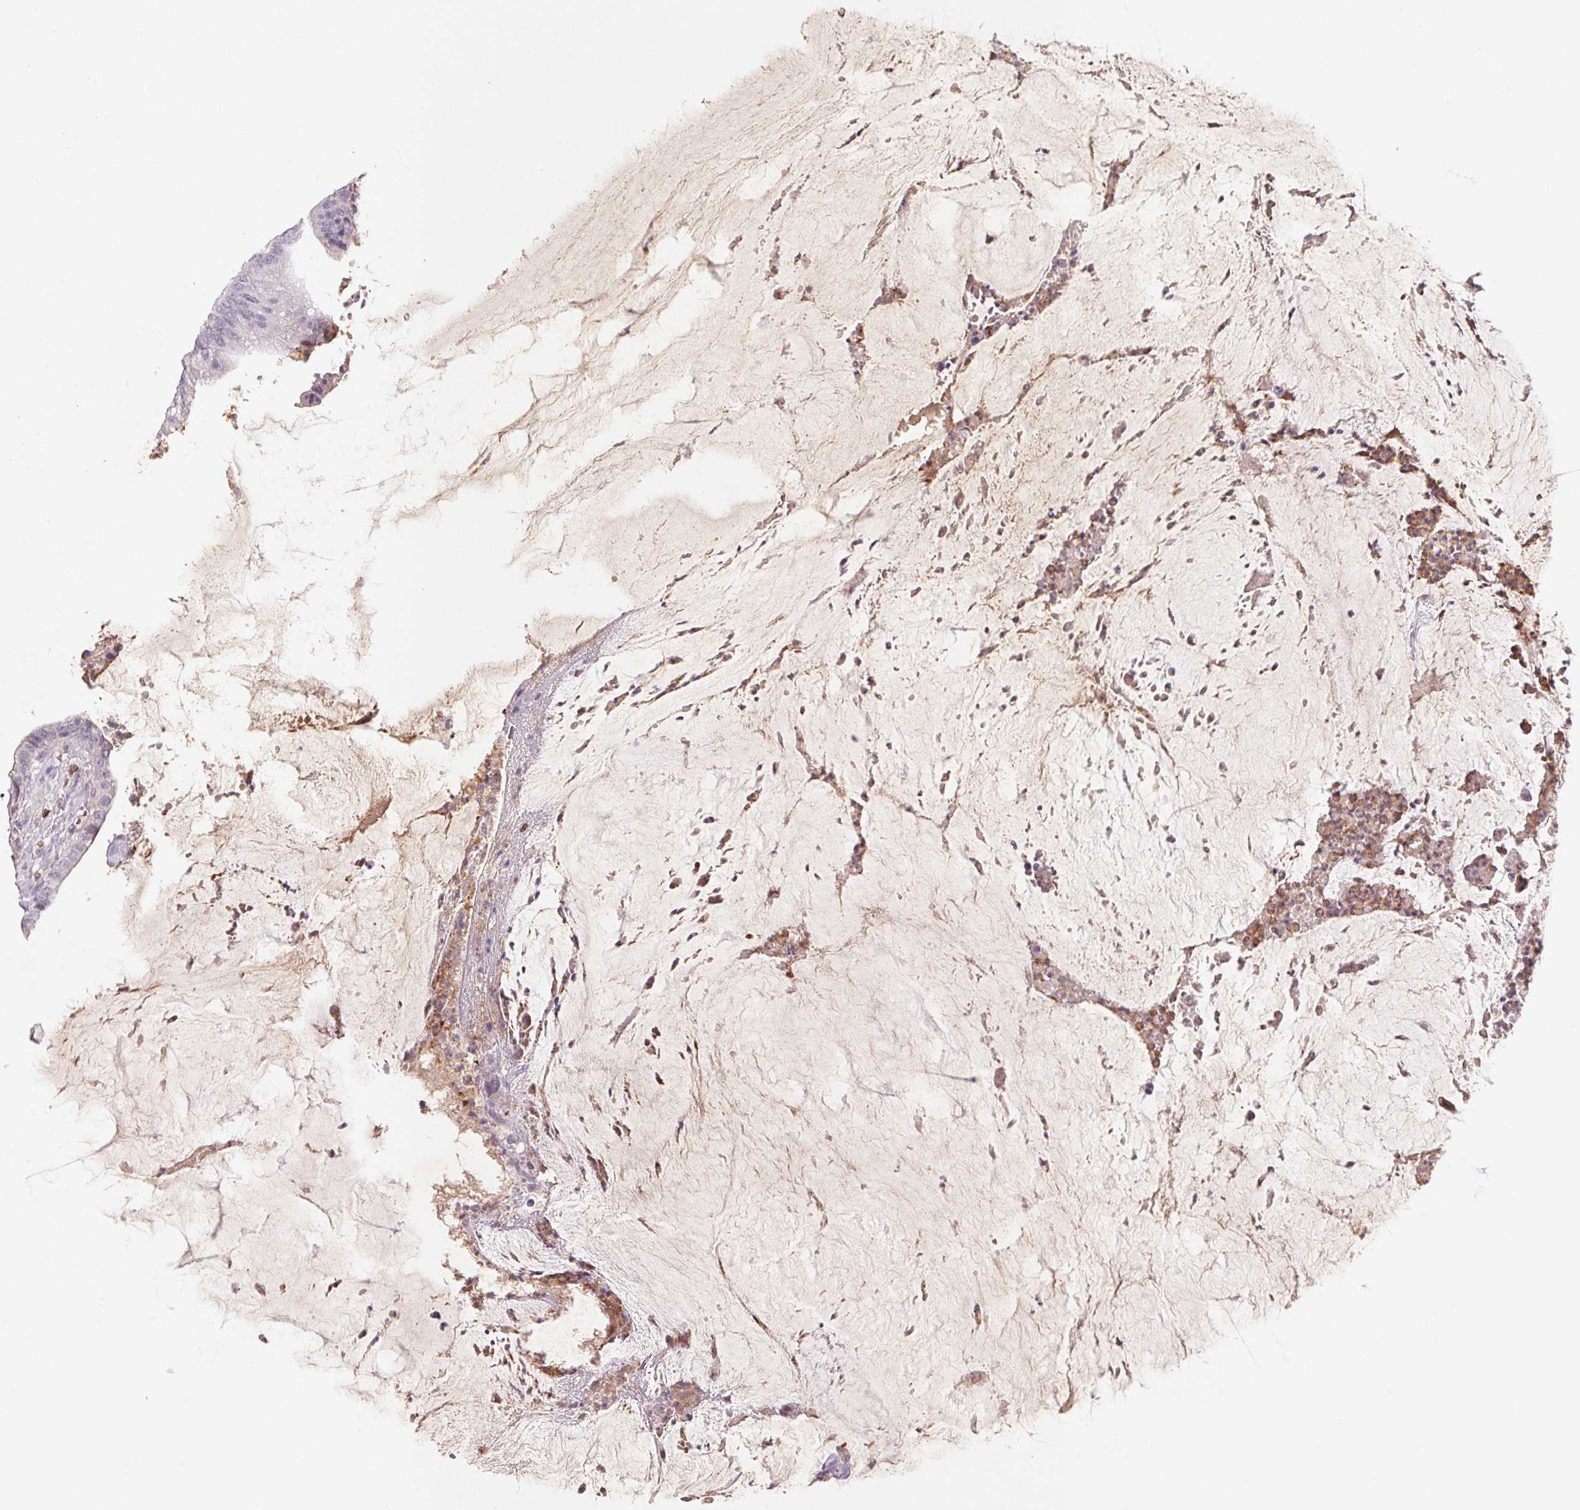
{"staining": {"intensity": "moderate", "quantity": "<25%", "location": "cytoplasmic/membranous"}, "tissue": "colorectal cancer", "cell_type": "Tumor cells", "image_type": "cancer", "snomed": [{"axis": "morphology", "description": "Adenocarcinoma, NOS"}, {"axis": "topography", "description": "Colon"}], "caption": "This micrograph demonstrates immunohistochemistry (IHC) staining of colorectal cancer, with low moderate cytoplasmic/membranous expression in approximately <25% of tumor cells.", "gene": "KIF26A", "patient": {"sex": "female", "age": 43}}